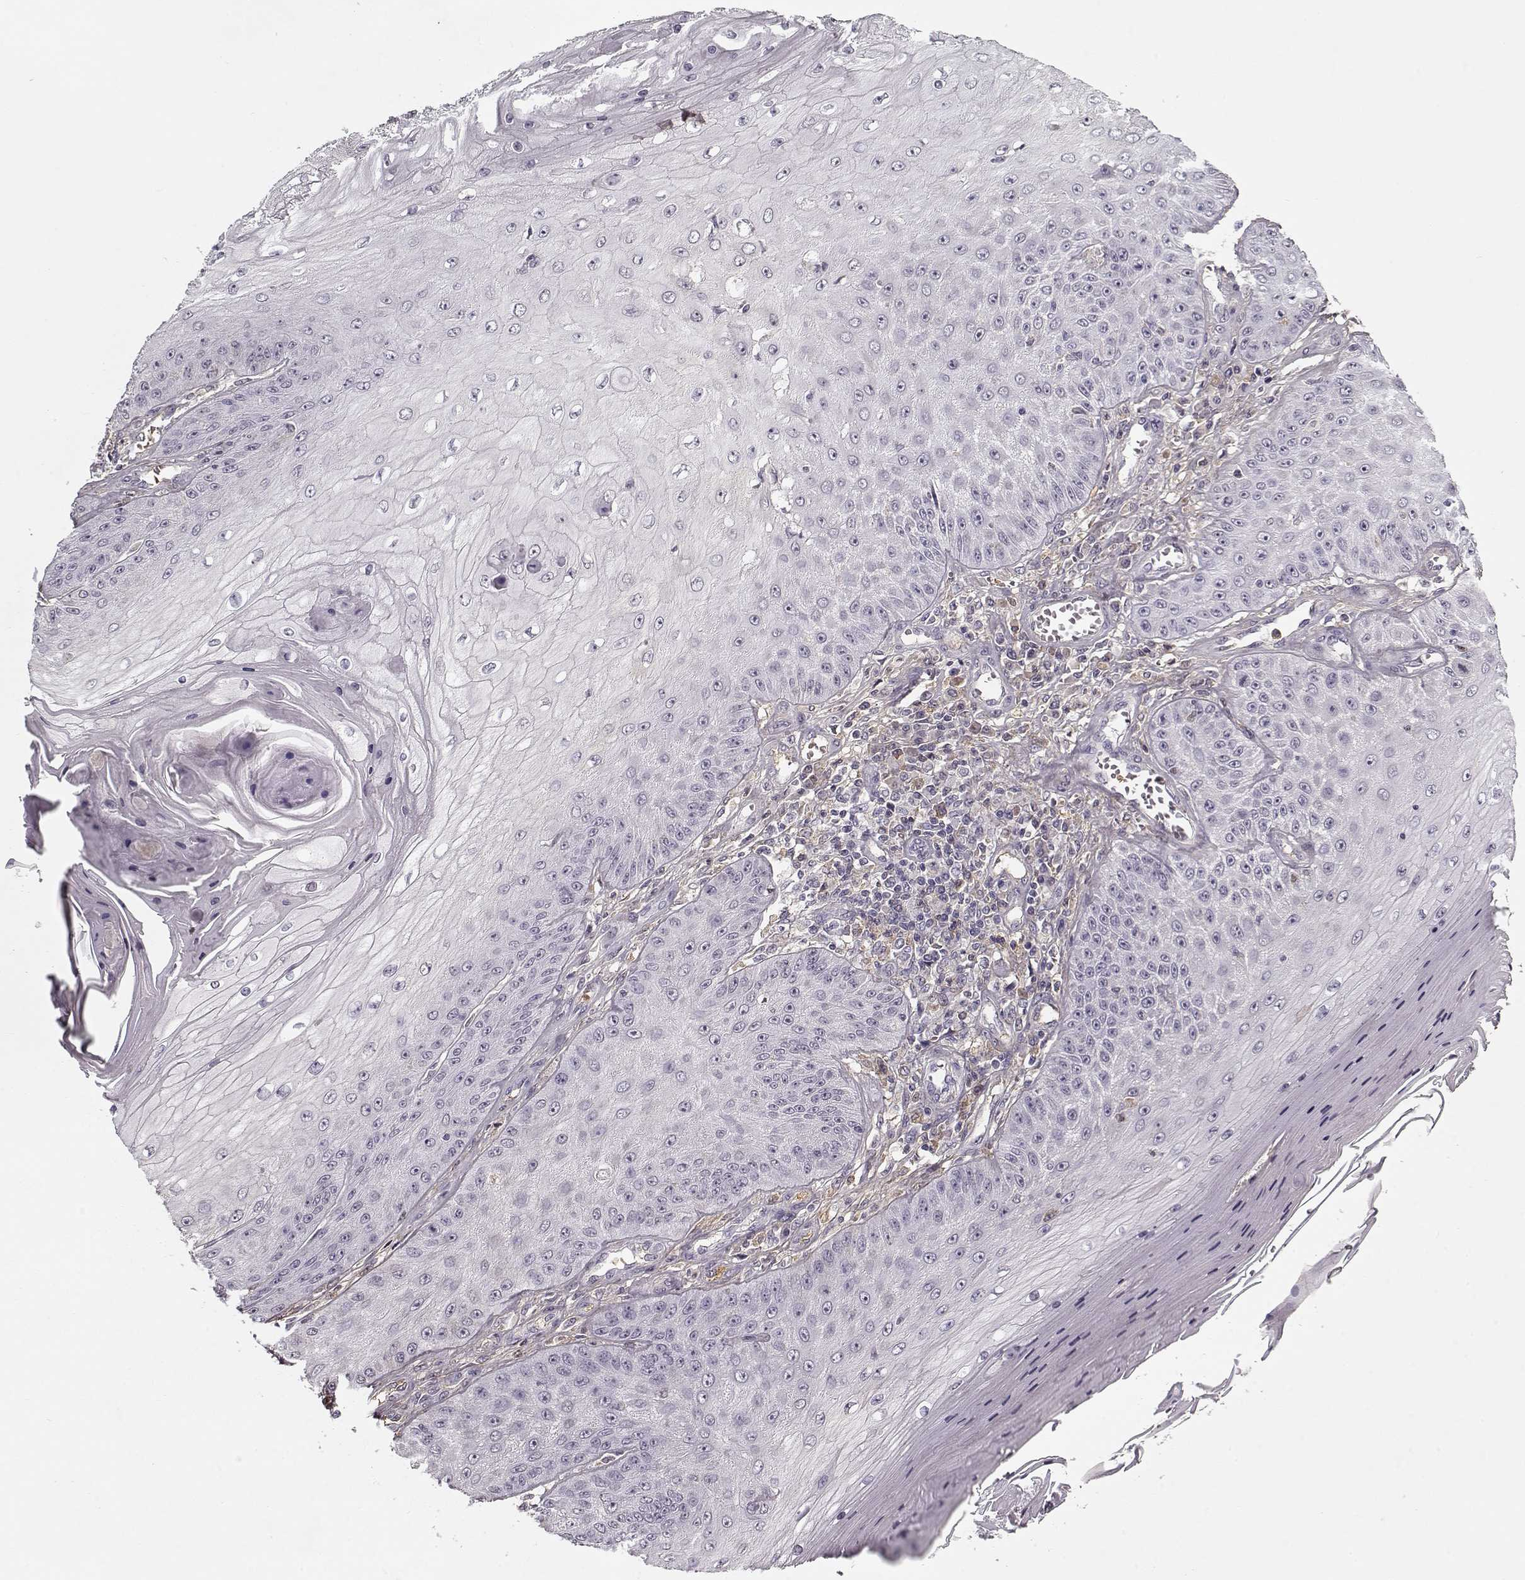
{"staining": {"intensity": "negative", "quantity": "none", "location": "none"}, "tissue": "skin cancer", "cell_type": "Tumor cells", "image_type": "cancer", "snomed": [{"axis": "morphology", "description": "Squamous cell carcinoma, NOS"}, {"axis": "topography", "description": "Skin"}], "caption": "High magnification brightfield microscopy of skin cancer (squamous cell carcinoma) stained with DAB (3,3'-diaminobenzidine) (brown) and counterstained with hematoxylin (blue): tumor cells show no significant staining.", "gene": "LUM", "patient": {"sex": "male", "age": 70}}